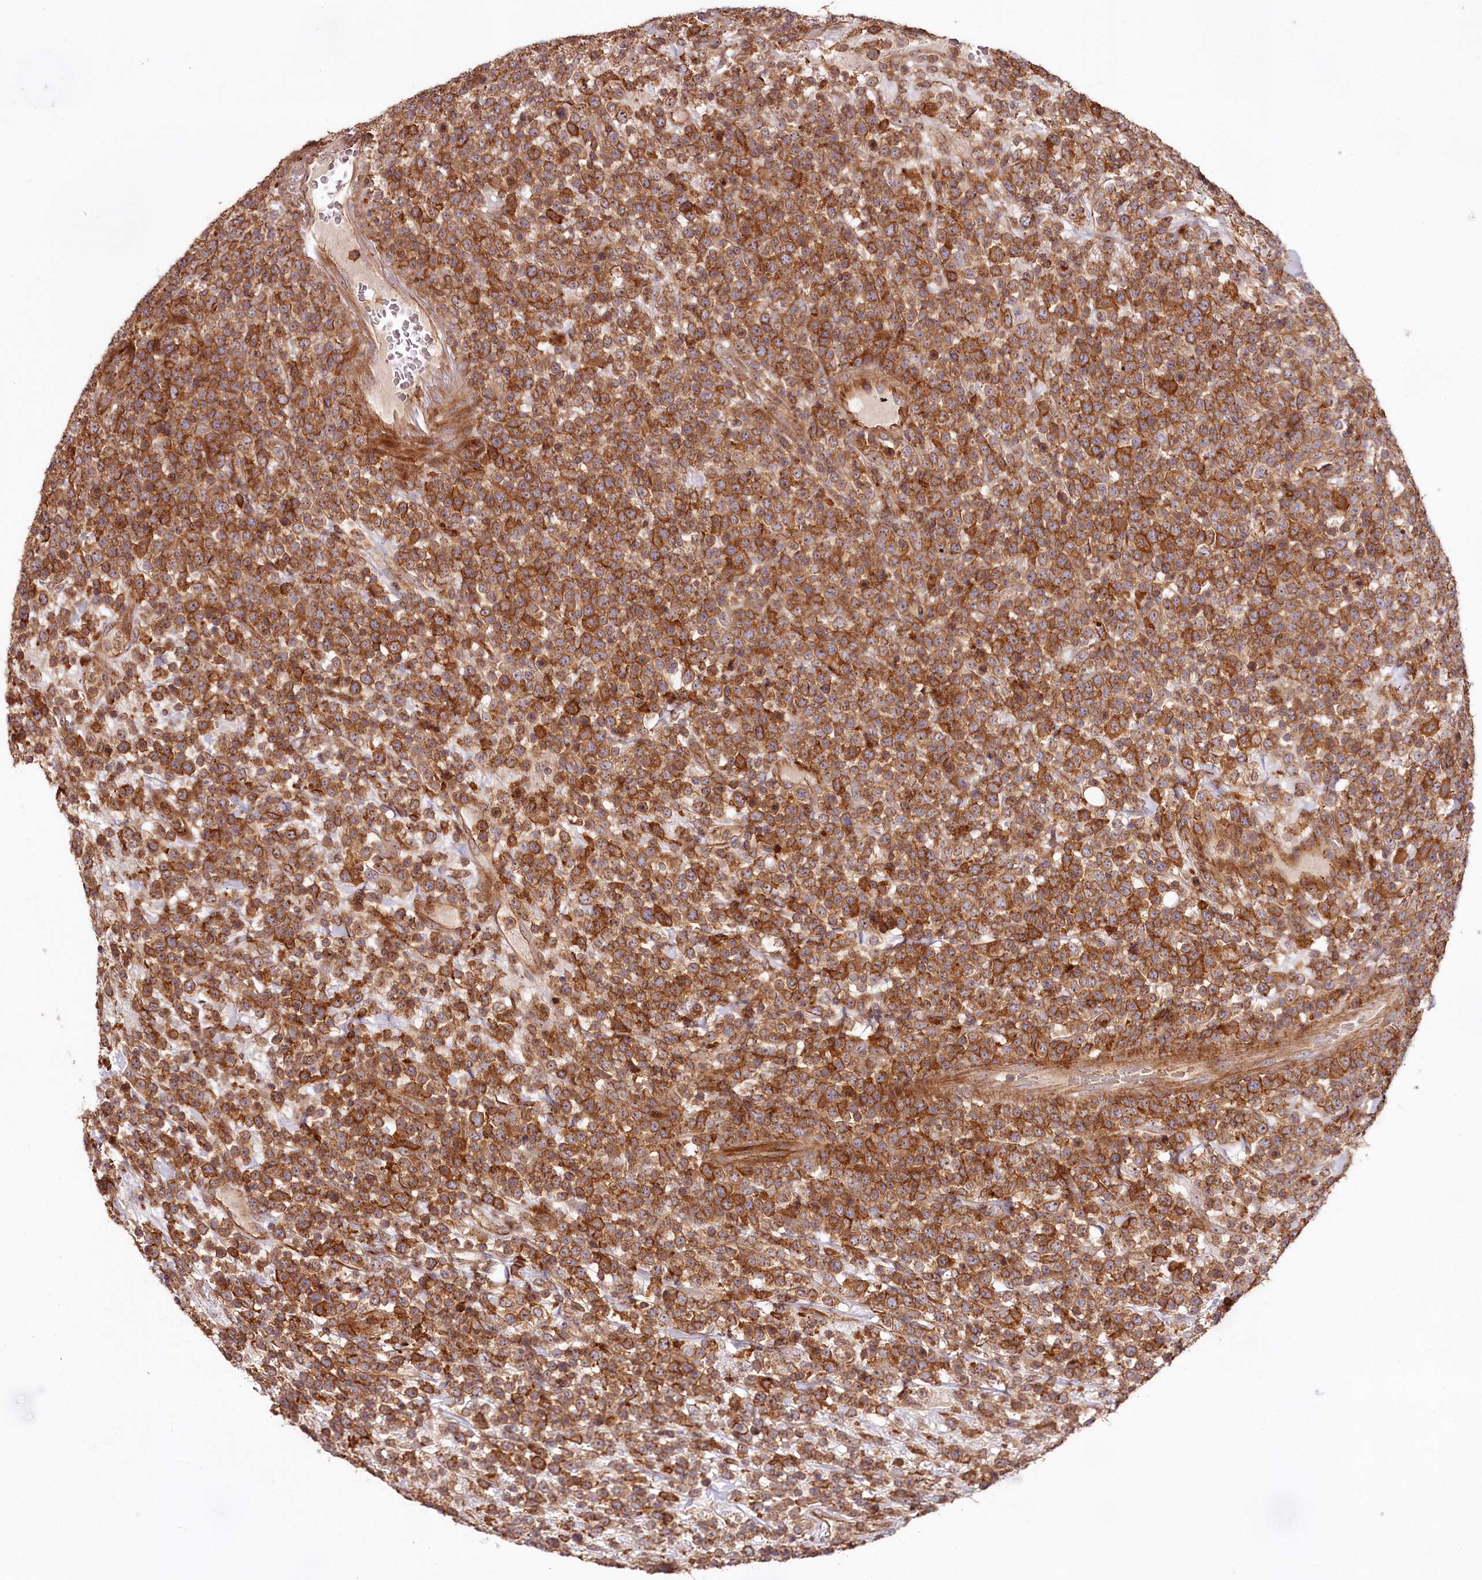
{"staining": {"intensity": "strong", "quantity": ">75%", "location": "cytoplasmic/membranous"}, "tissue": "lymphoma", "cell_type": "Tumor cells", "image_type": "cancer", "snomed": [{"axis": "morphology", "description": "Malignant lymphoma, non-Hodgkin's type, High grade"}, {"axis": "topography", "description": "Colon"}], "caption": "Protein staining by immunohistochemistry reveals strong cytoplasmic/membranous positivity in approximately >75% of tumor cells in high-grade malignant lymphoma, non-Hodgkin's type.", "gene": "KIF14", "patient": {"sex": "female", "age": 53}}